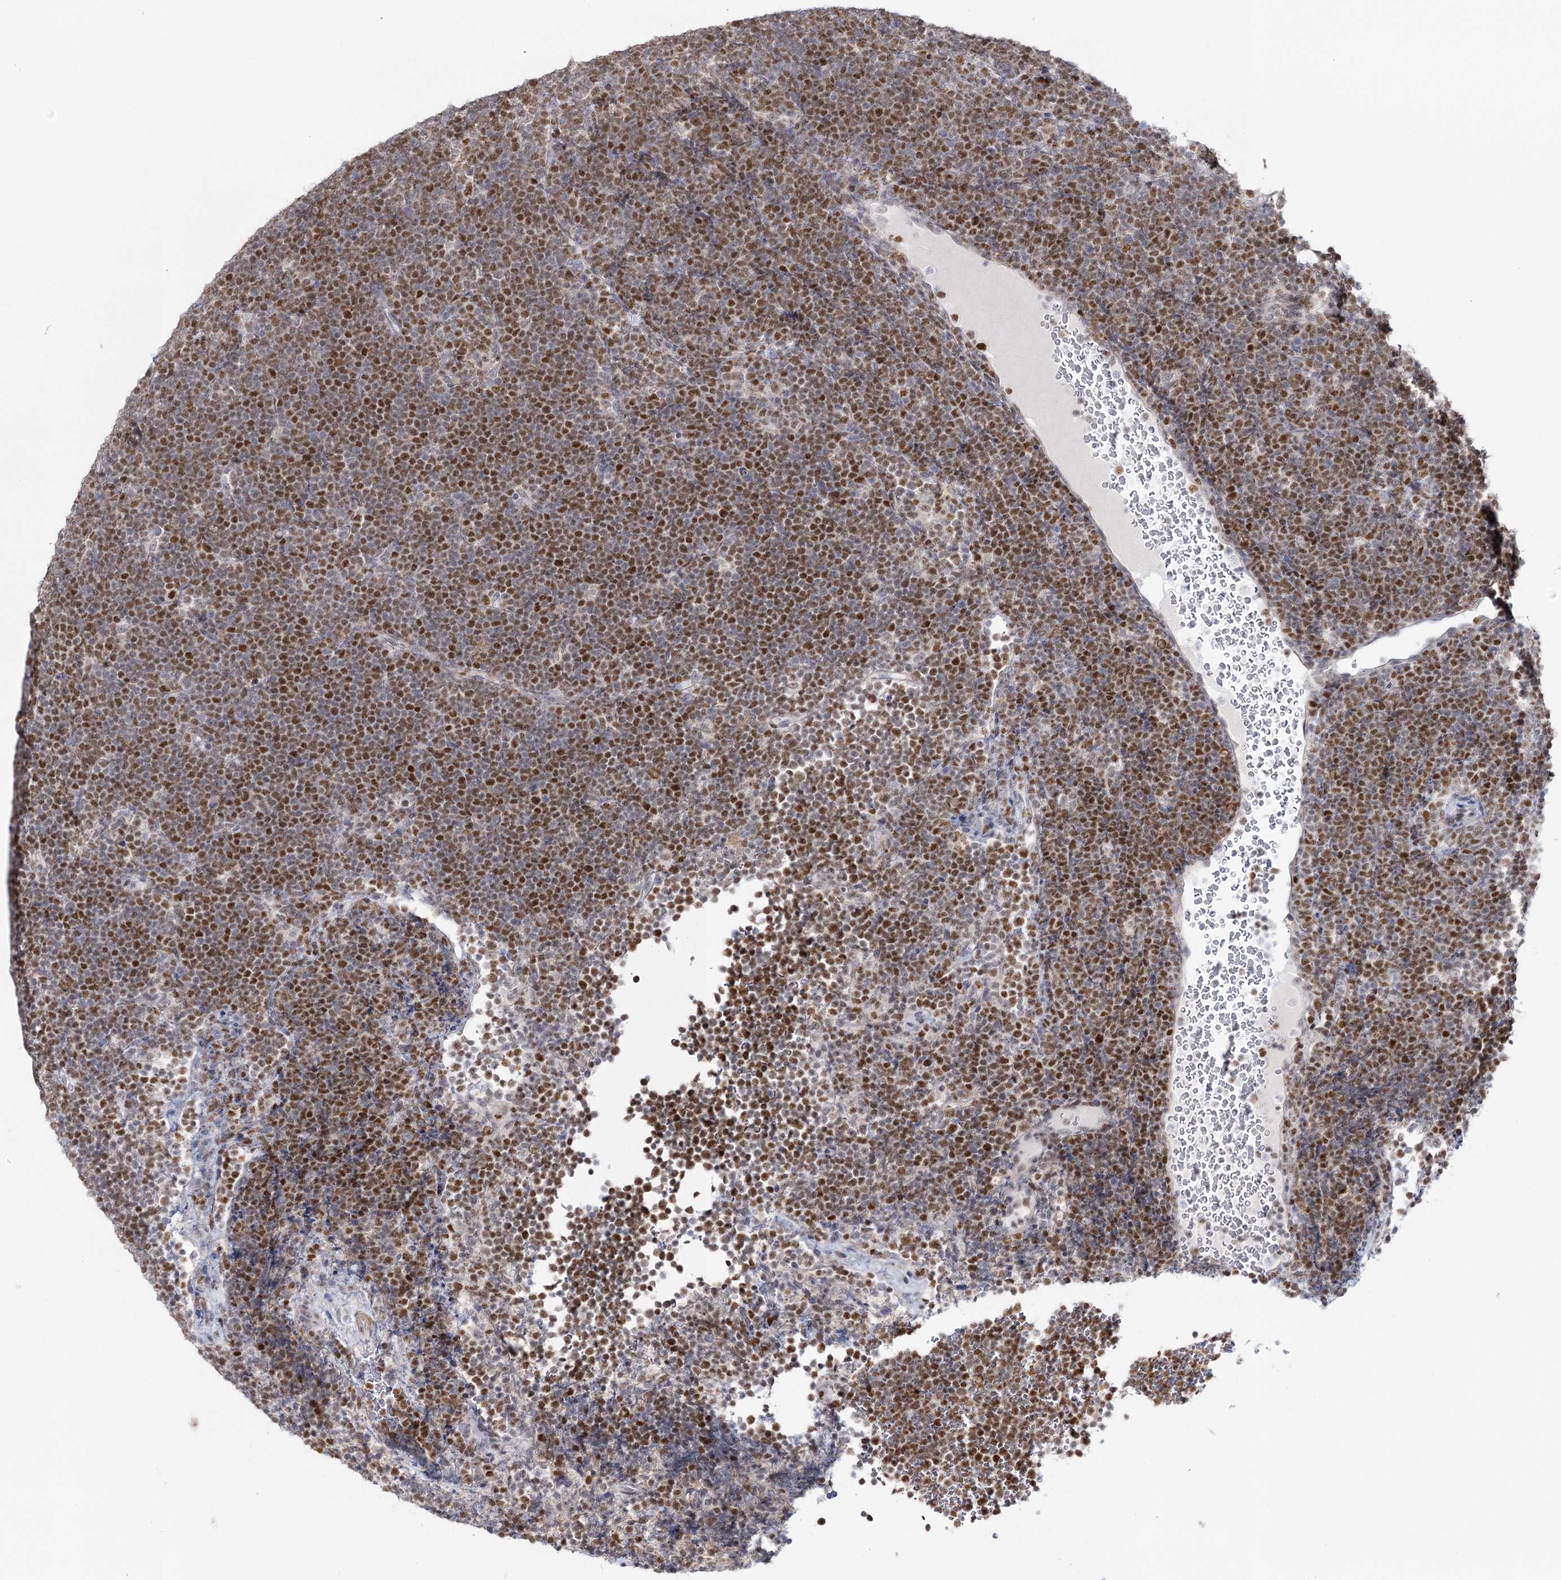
{"staining": {"intensity": "moderate", "quantity": ">75%", "location": "nuclear"}, "tissue": "lymphoma", "cell_type": "Tumor cells", "image_type": "cancer", "snomed": [{"axis": "morphology", "description": "Malignant lymphoma, non-Hodgkin's type, High grade"}, {"axis": "topography", "description": "Lymph node"}], "caption": "High-power microscopy captured an immunohistochemistry micrograph of lymphoma, revealing moderate nuclear expression in approximately >75% of tumor cells.", "gene": "ZC3H8", "patient": {"sex": "male", "age": 13}}